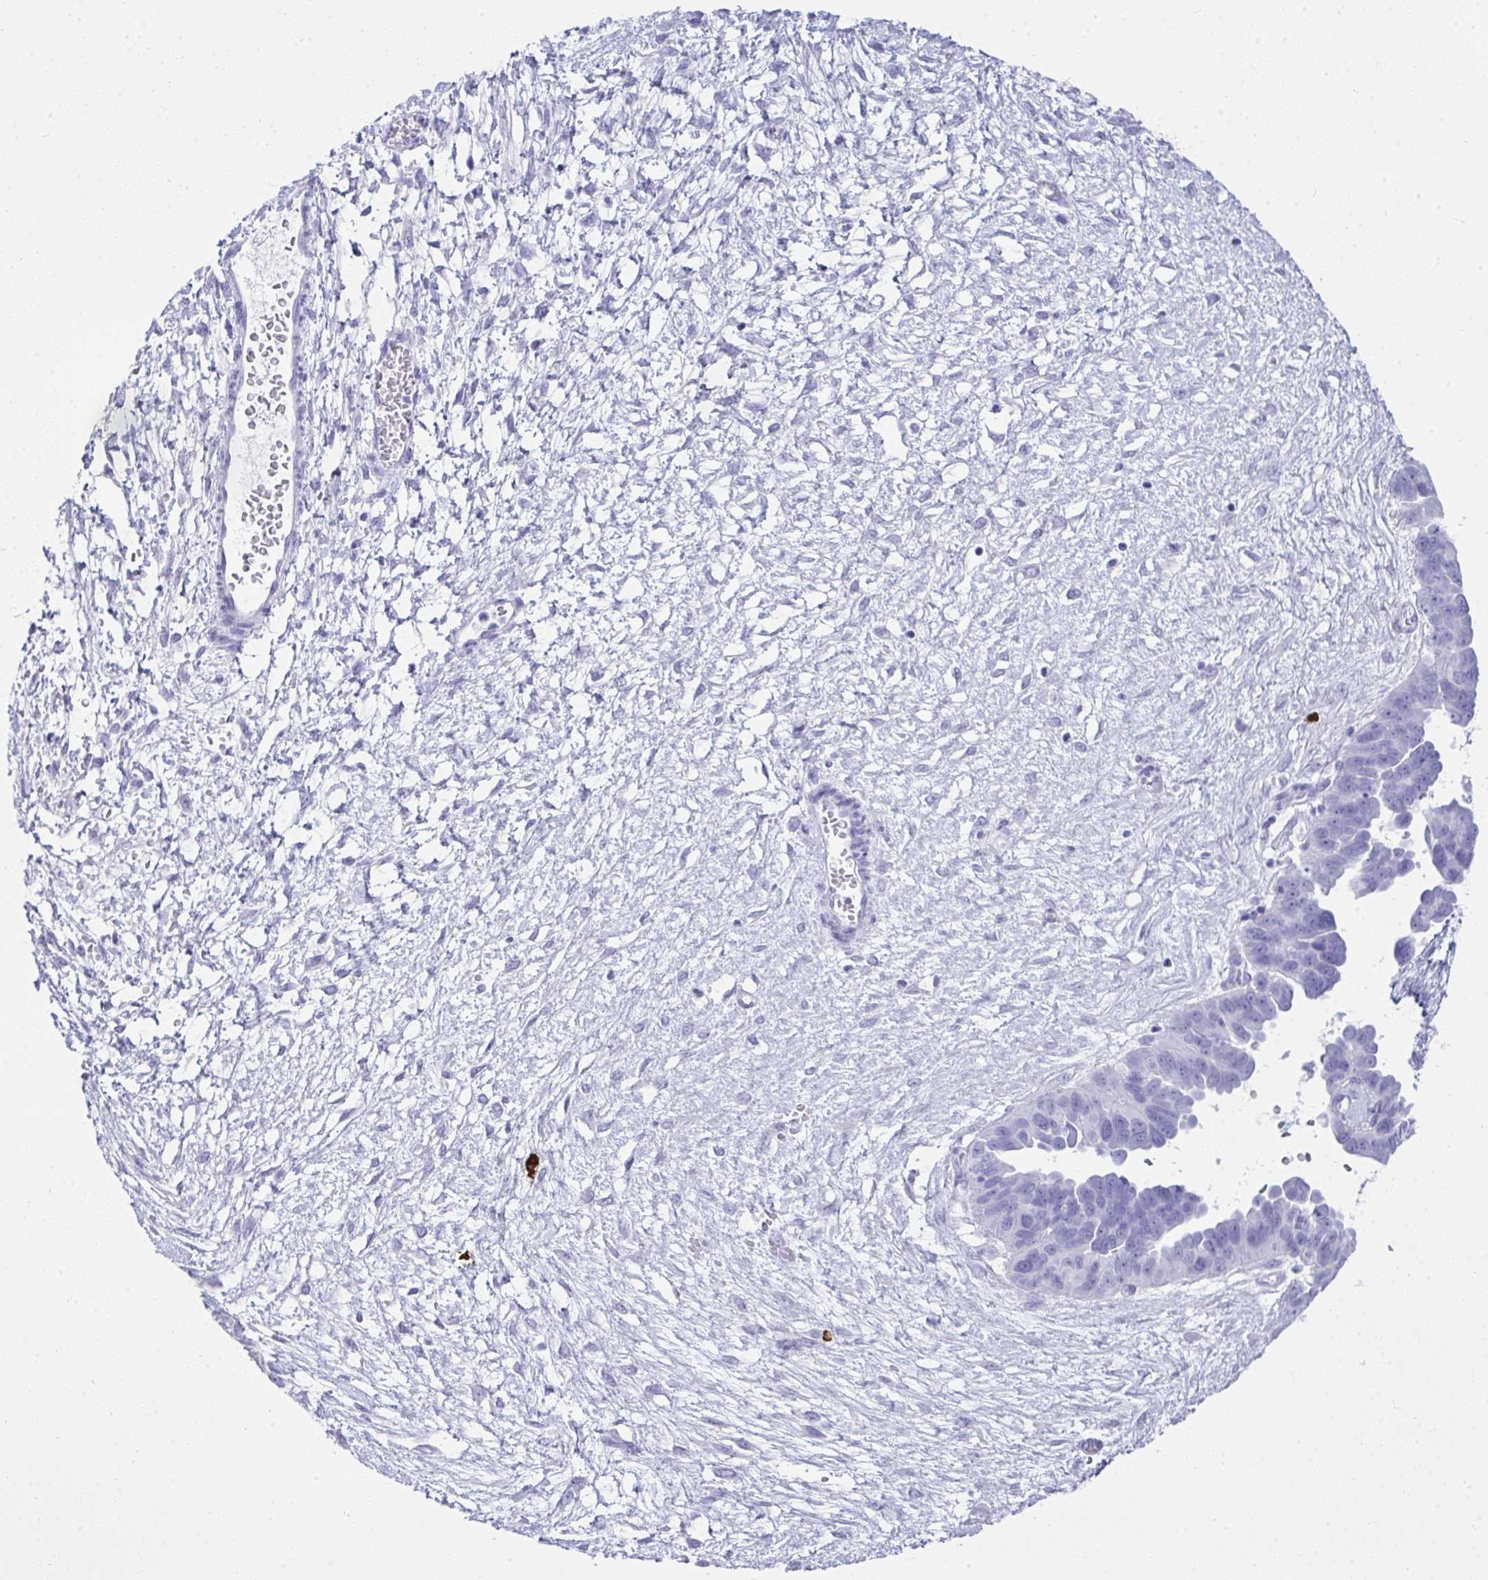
{"staining": {"intensity": "negative", "quantity": "none", "location": "none"}, "tissue": "ovarian cancer", "cell_type": "Tumor cells", "image_type": "cancer", "snomed": [{"axis": "morphology", "description": "Cystadenocarcinoma, serous, NOS"}, {"axis": "topography", "description": "Ovary"}], "caption": "A photomicrograph of ovarian cancer (serous cystadenocarcinoma) stained for a protein demonstrates no brown staining in tumor cells. (Immunohistochemistry, brightfield microscopy, high magnification).", "gene": "CDADC1", "patient": {"sex": "female", "age": 64}}